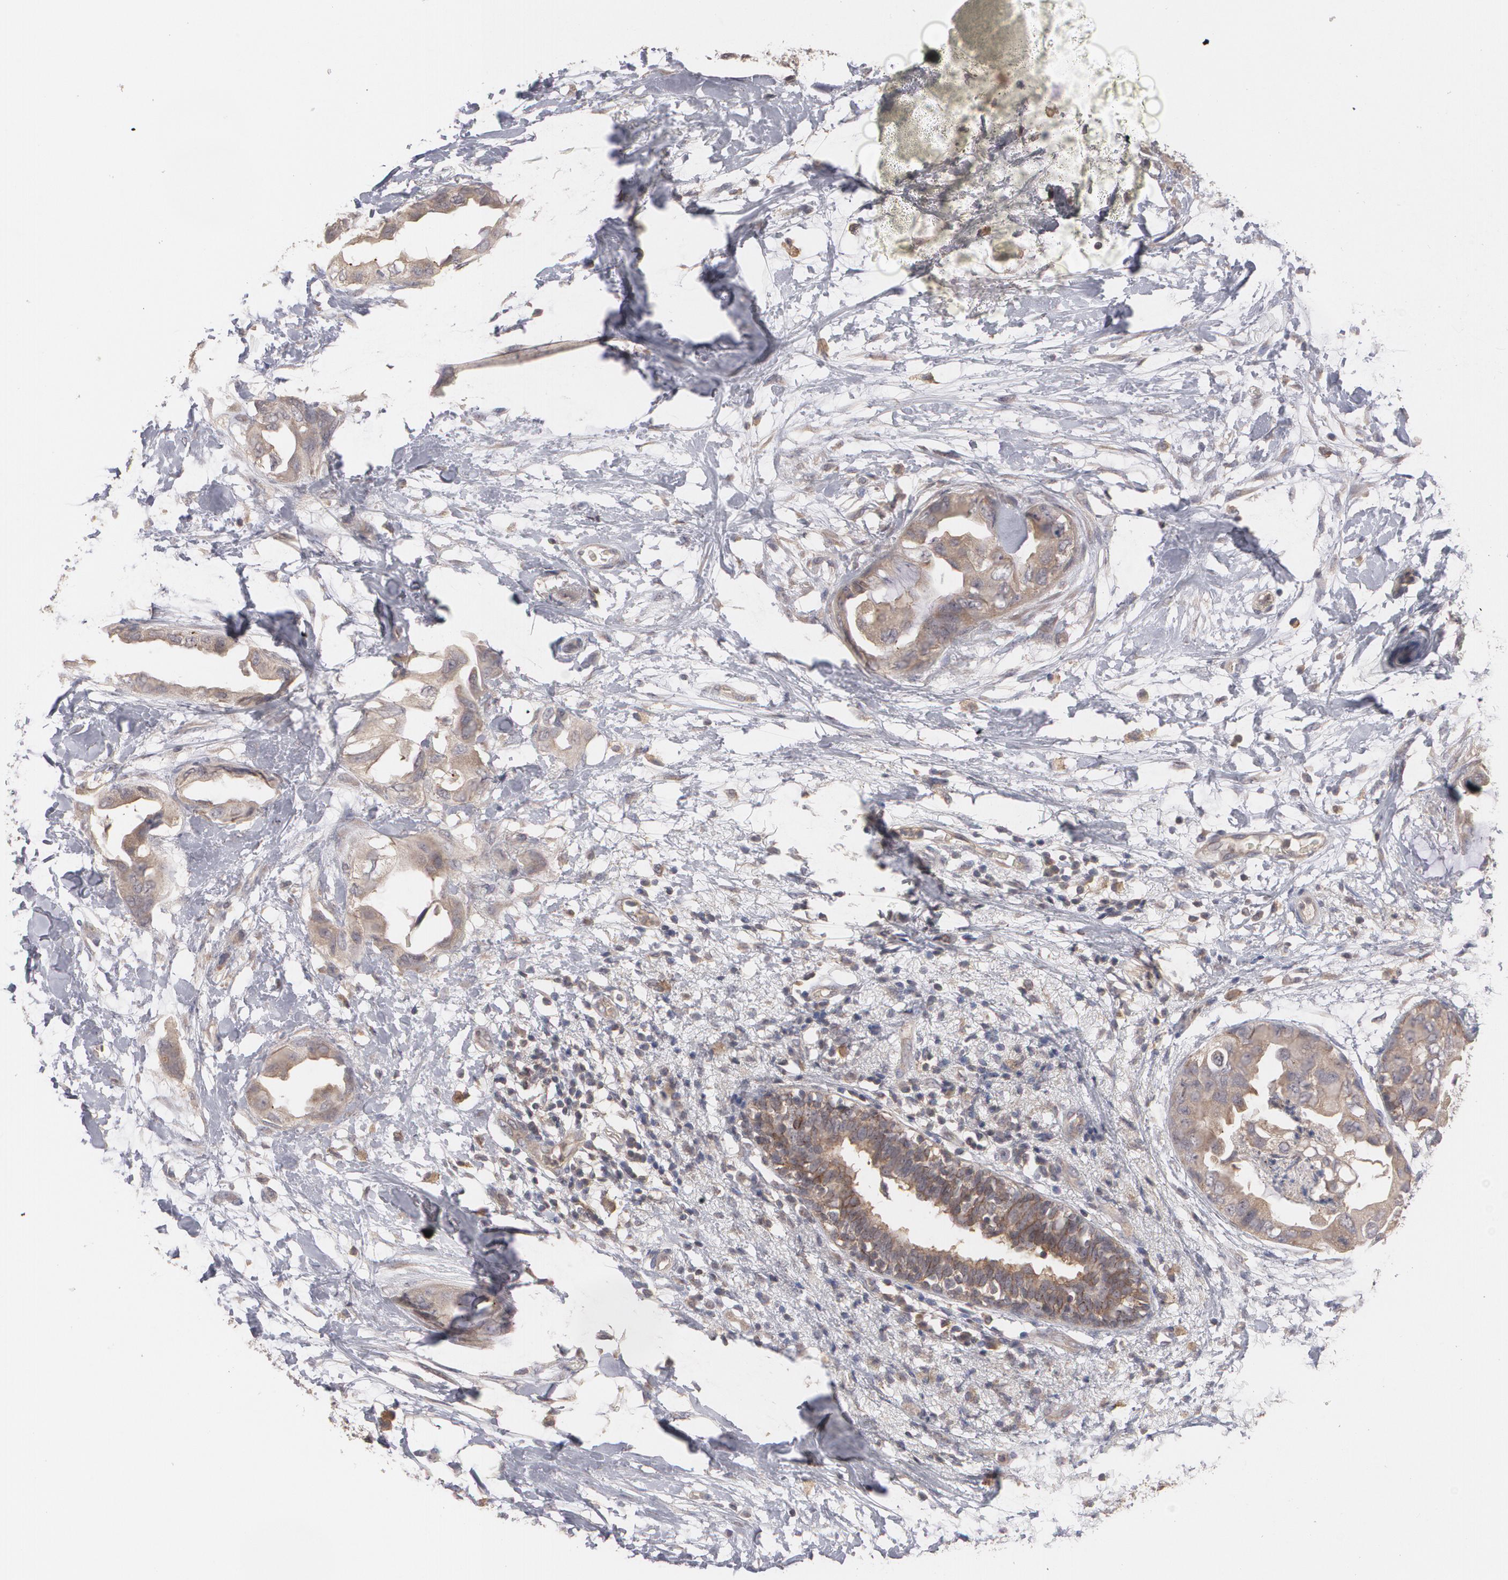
{"staining": {"intensity": "moderate", "quantity": ">75%", "location": "nuclear"}, "tissue": "breast cancer", "cell_type": "Tumor cells", "image_type": "cancer", "snomed": [{"axis": "morphology", "description": "Duct carcinoma"}, {"axis": "topography", "description": "Breast"}], "caption": "Immunohistochemical staining of human breast invasive ductal carcinoma demonstrates medium levels of moderate nuclear expression in approximately >75% of tumor cells.", "gene": "ARF6", "patient": {"sex": "female", "age": 40}}